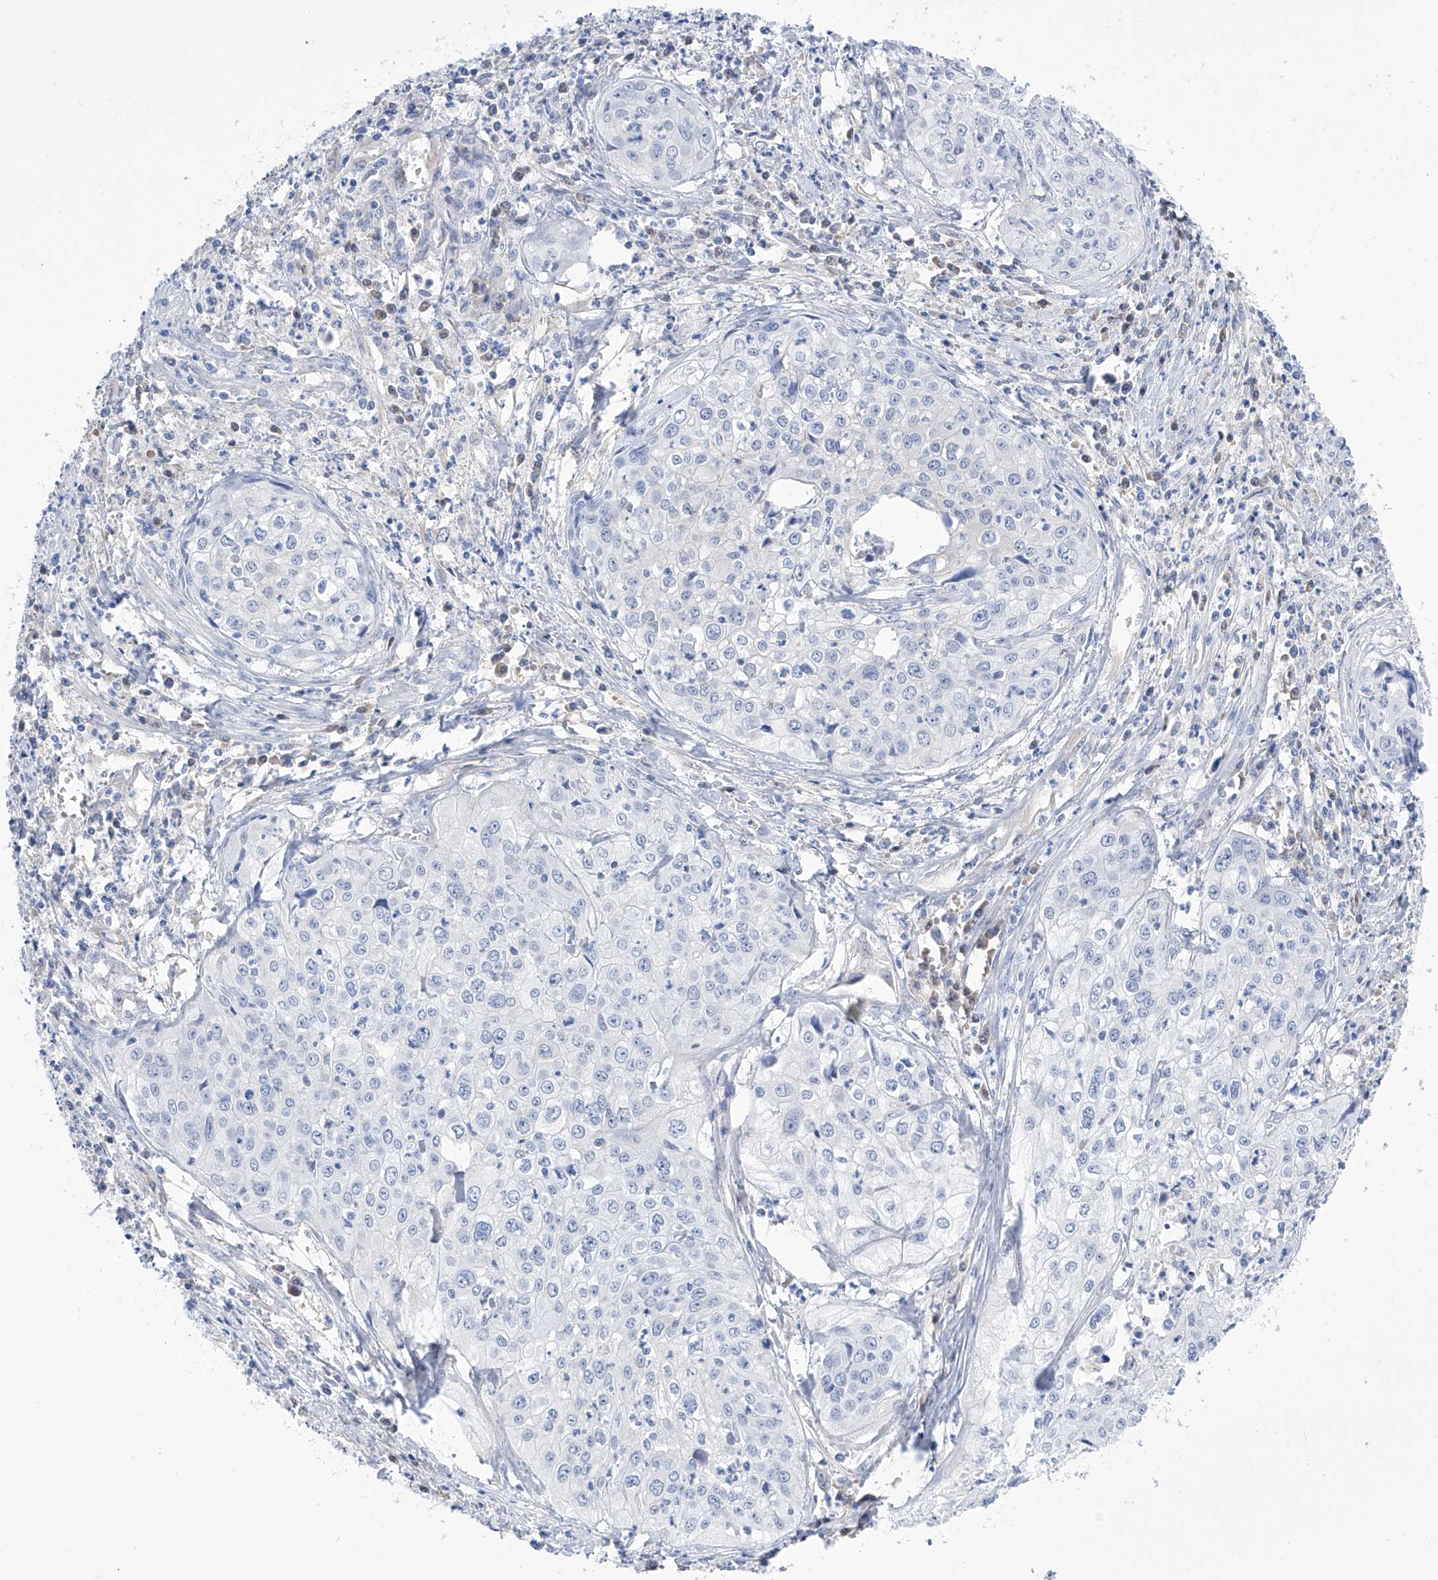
{"staining": {"intensity": "negative", "quantity": "none", "location": "none"}, "tissue": "cervical cancer", "cell_type": "Tumor cells", "image_type": "cancer", "snomed": [{"axis": "morphology", "description": "Squamous cell carcinoma, NOS"}, {"axis": "topography", "description": "Cervix"}], "caption": "Immunohistochemical staining of cervical cancer reveals no significant positivity in tumor cells.", "gene": "PGM3", "patient": {"sex": "female", "age": 31}}